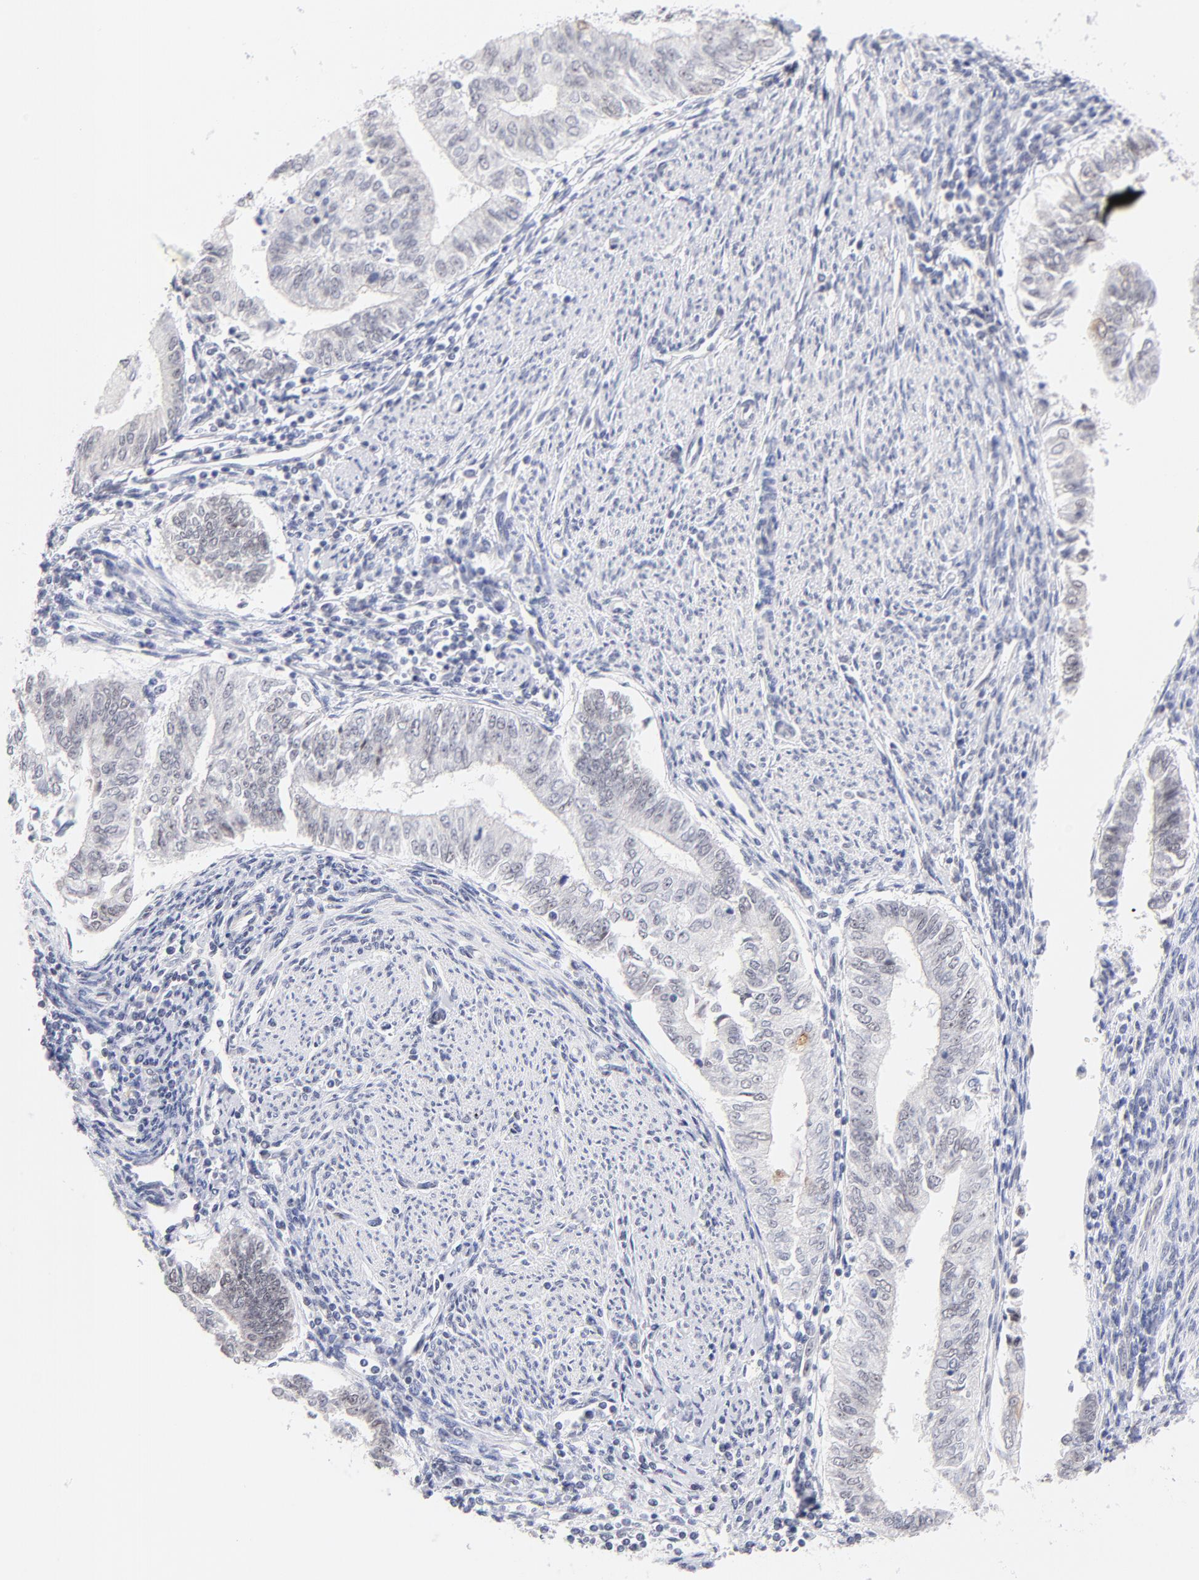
{"staining": {"intensity": "negative", "quantity": "none", "location": "none"}, "tissue": "endometrial cancer", "cell_type": "Tumor cells", "image_type": "cancer", "snomed": [{"axis": "morphology", "description": "Adenocarcinoma, NOS"}, {"axis": "topography", "description": "Endometrium"}], "caption": "Endometrial cancer (adenocarcinoma) stained for a protein using immunohistochemistry exhibits no expression tumor cells.", "gene": "ZNF74", "patient": {"sex": "female", "age": 66}}